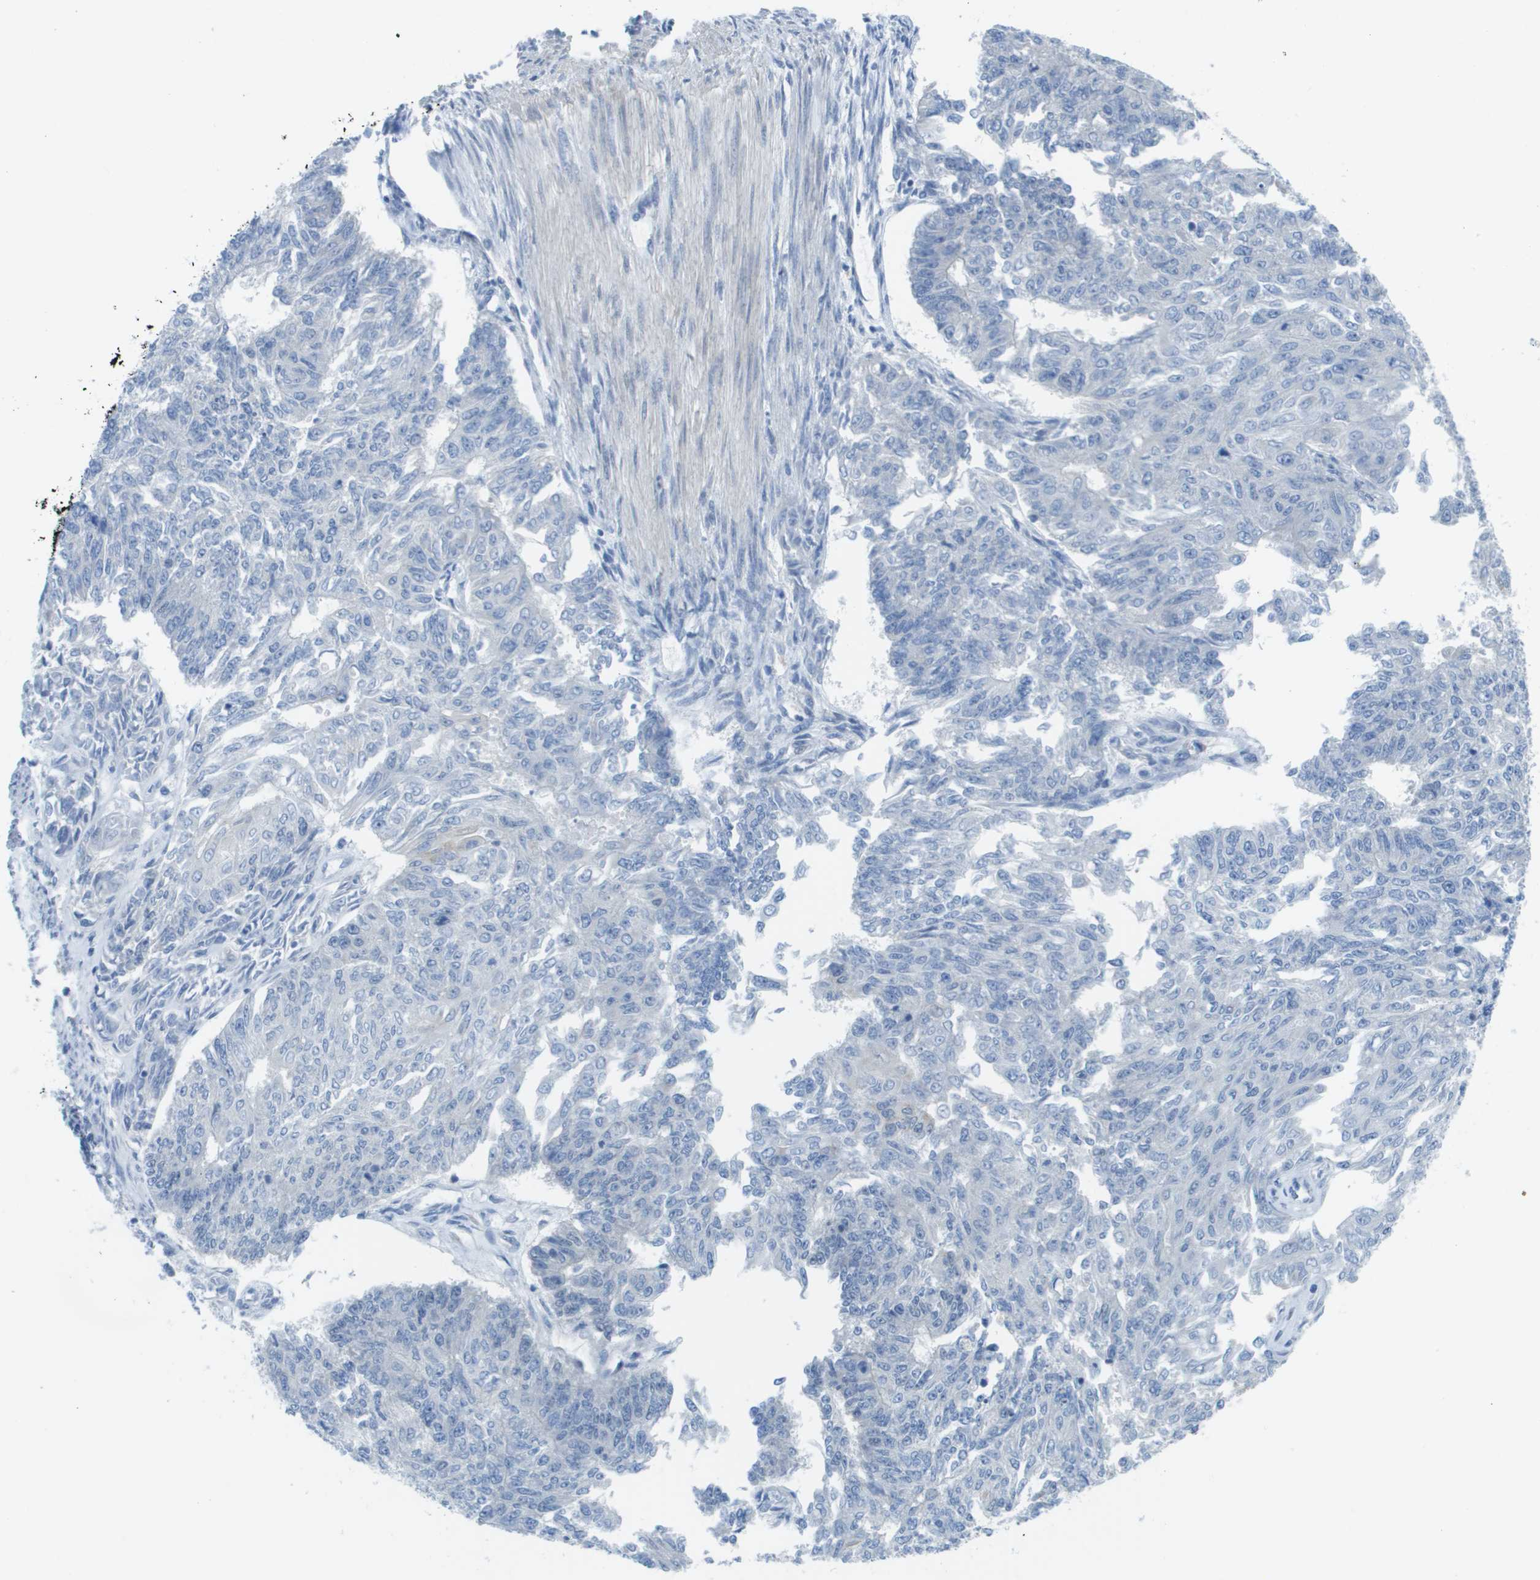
{"staining": {"intensity": "negative", "quantity": "none", "location": "none"}, "tissue": "endometrial cancer", "cell_type": "Tumor cells", "image_type": "cancer", "snomed": [{"axis": "morphology", "description": "Adenocarcinoma, NOS"}, {"axis": "topography", "description": "Endometrium"}], "caption": "Tumor cells are negative for brown protein staining in endometrial cancer. (Brightfield microscopy of DAB IHC at high magnification).", "gene": "ARID1B", "patient": {"sex": "female", "age": 32}}